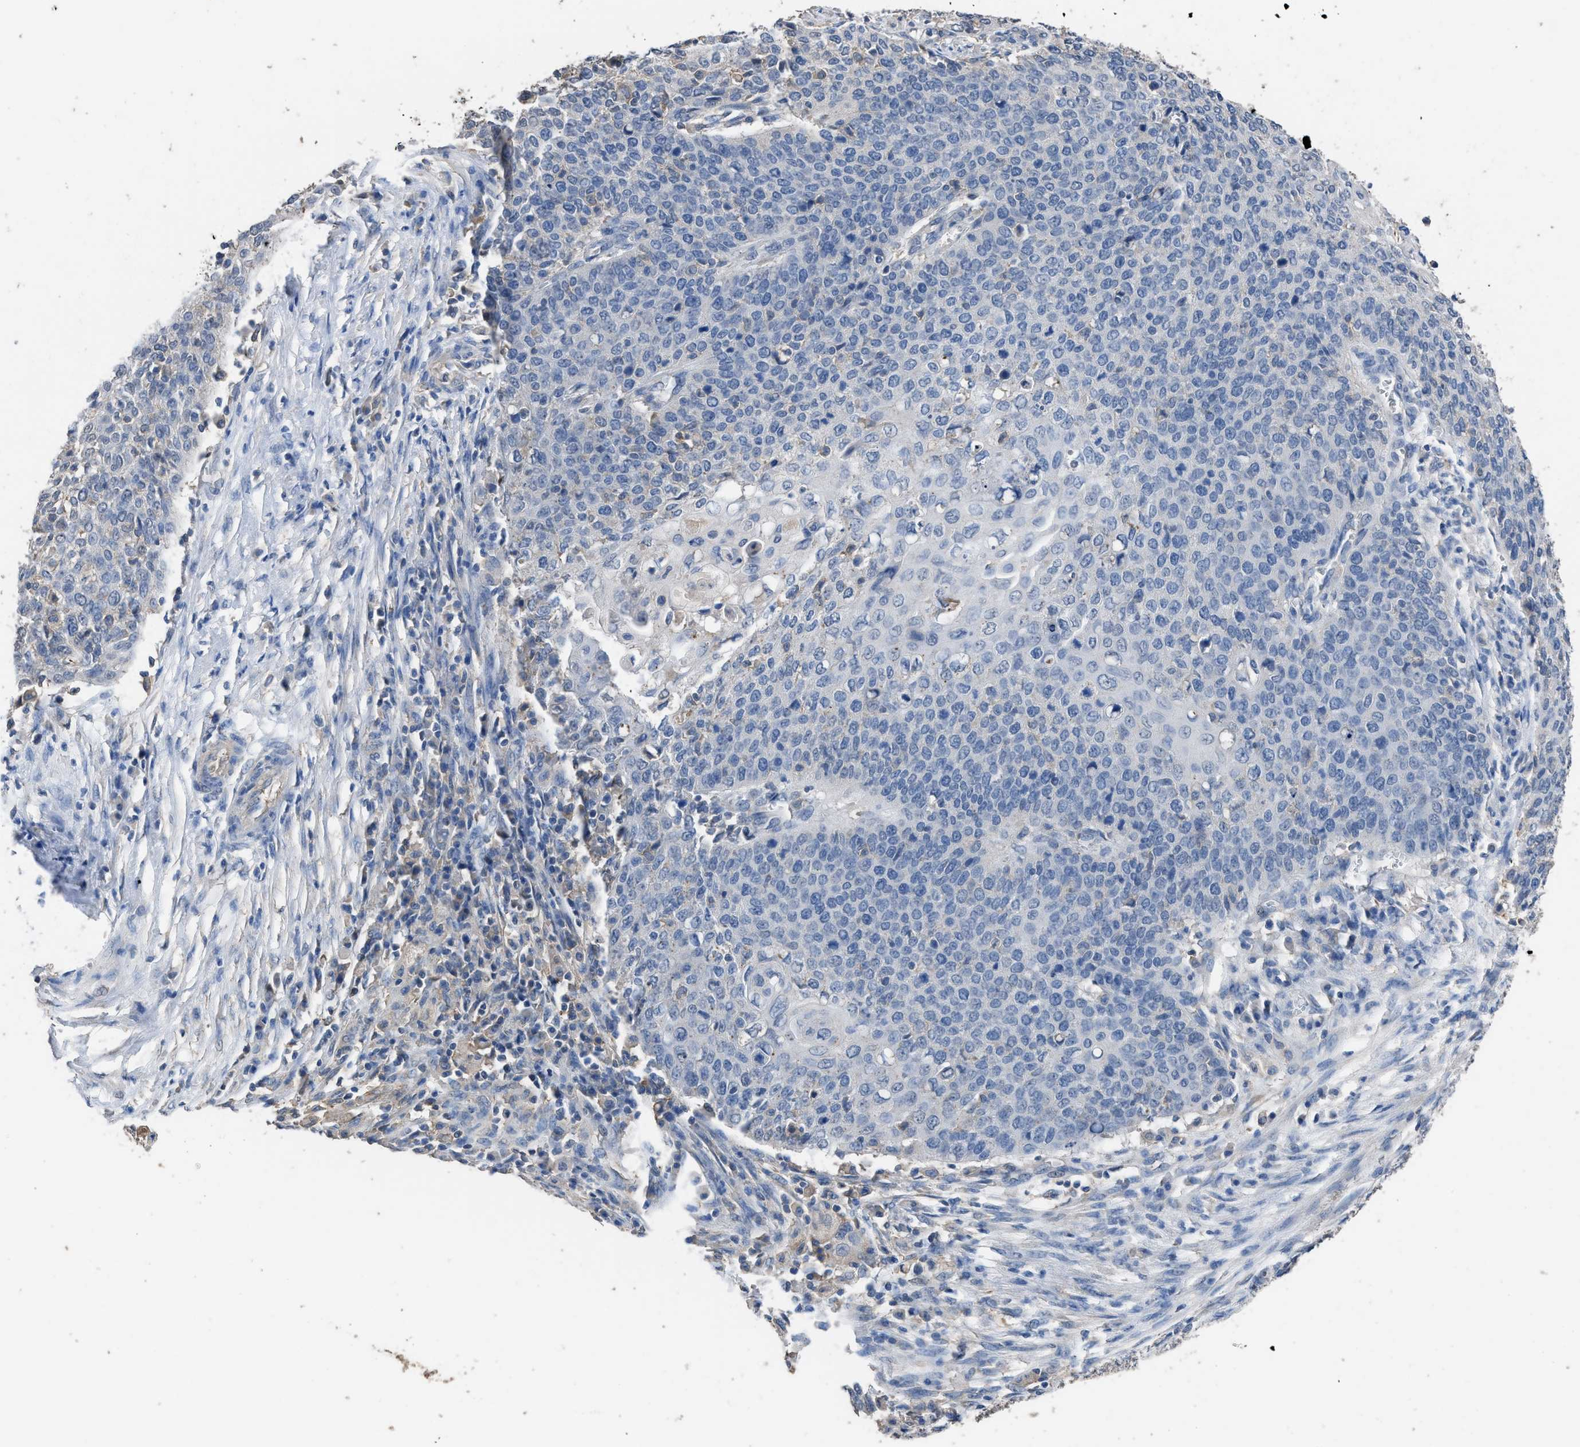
{"staining": {"intensity": "negative", "quantity": "none", "location": "none"}, "tissue": "cervical cancer", "cell_type": "Tumor cells", "image_type": "cancer", "snomed": [{"axis": "morphology", "description": "Squamous cell carcinoma, NOS"}, {"axis": "topography", "description": "Cervix"}], "caption": "There is no significant expression in tumor cells of squamous cell carcinoma (cervical). Brightfield microscopy of immunohistochemistry stained with DAB (brown) and hematoxylin (blue), captured at high magnification.", "gene": "ITSN1", "patient": {"sex": "female", "age": 39}}